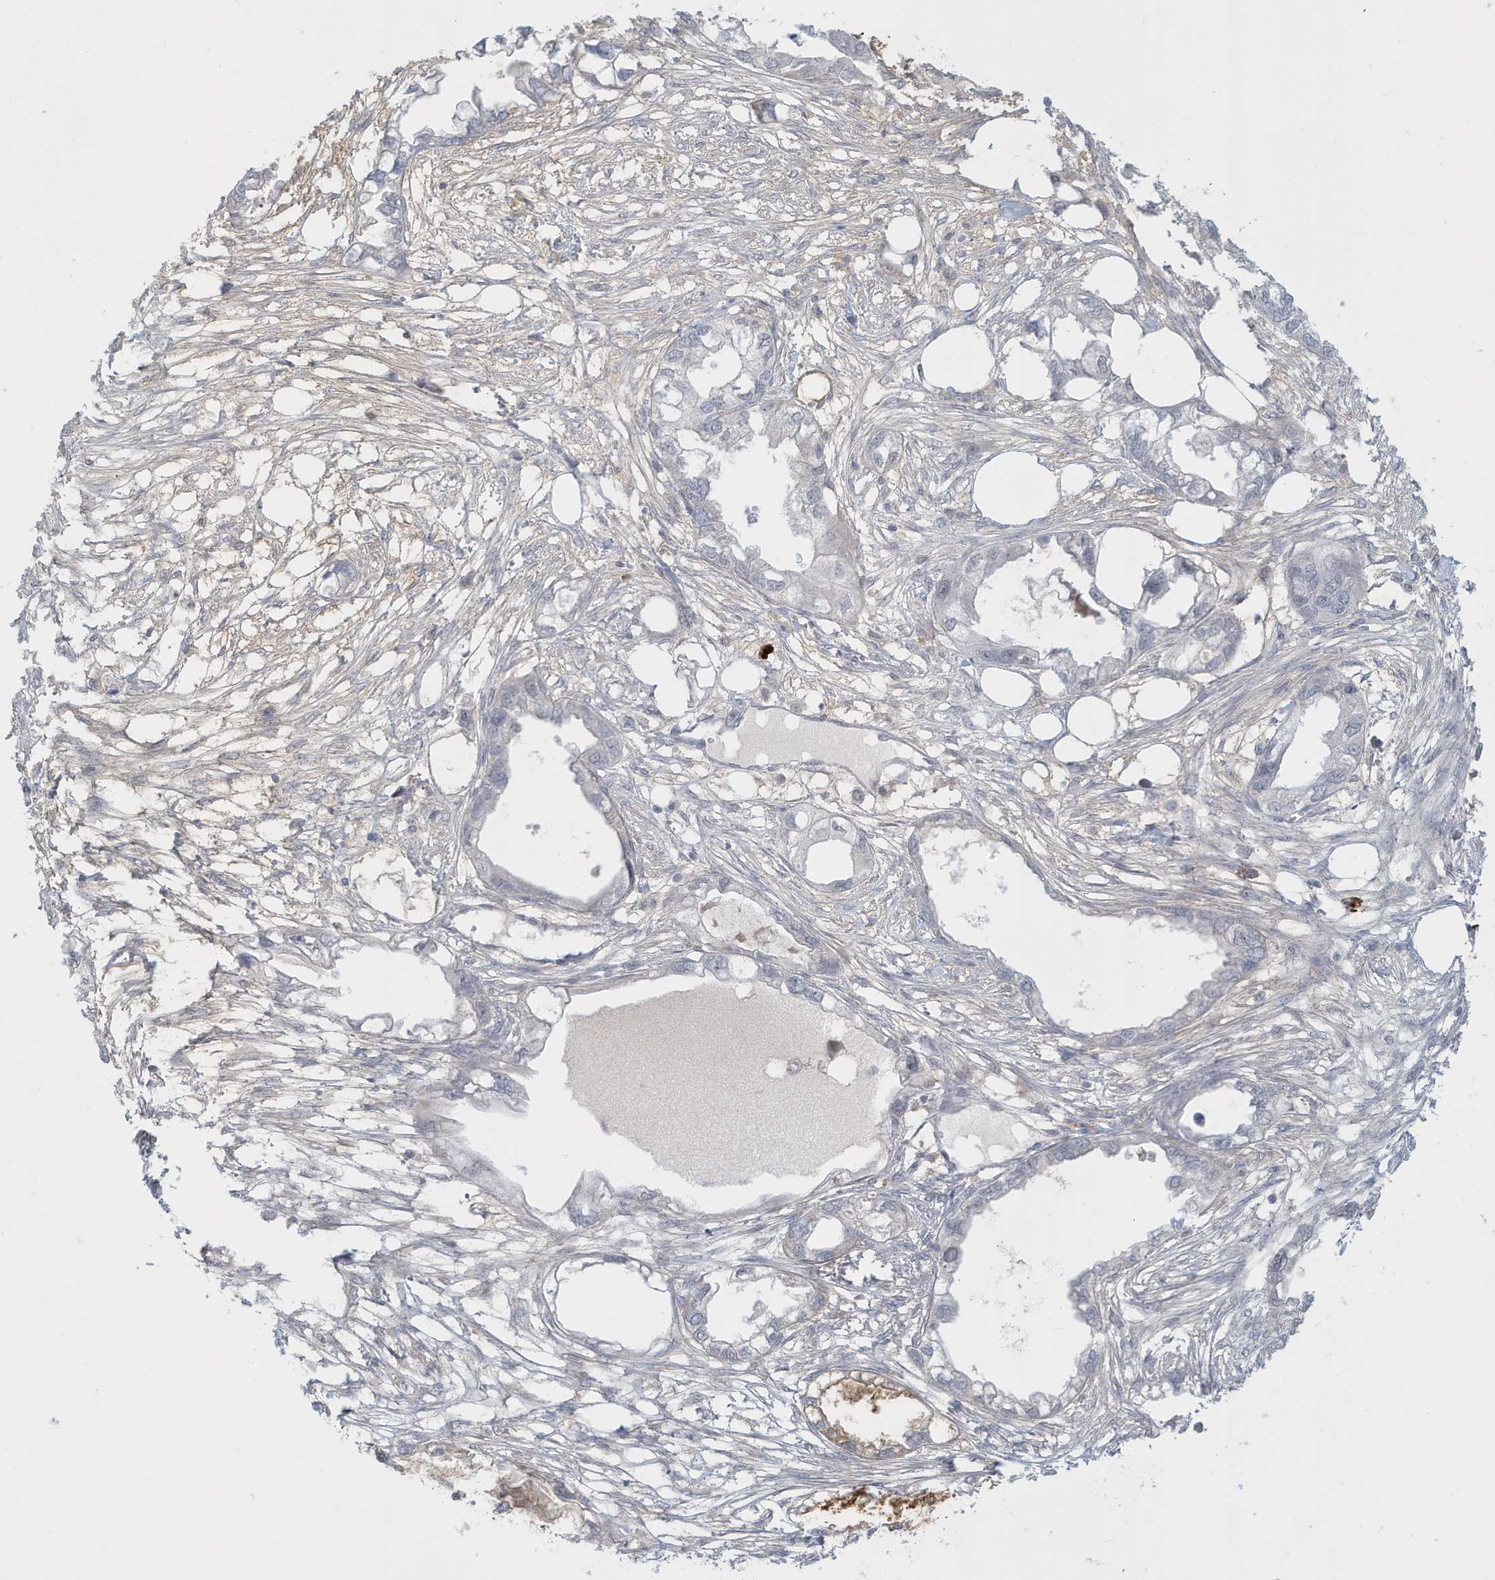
{"staining": {"intensity": "negative", "quantity": "none", "location": "none"}, "tissue": "endometrial cancer", "cell_type": "Tumor cells", "image_type": "cancer", "snomed": [{"axis": "morphology", "description": "Adenocarcinoma, NOS"}, {"axis": "morphology", "description": "Adenocarcinoma, metastatic, NOS"}, {"axis": "topography", "description": "Adipose tissue"}, {"axis": "topography", "description": "Endometrium"}], "caption": "Endometrial cancer (metastatic adenocarcinoma) was stained to show a protein in brown. There is no significant staining in tumor cells. (Brightfield microscopy of DAB immunohistochemistry at high magnification).", "gene": "HERC6", "patient": {"sex": "female", "age": 67}}